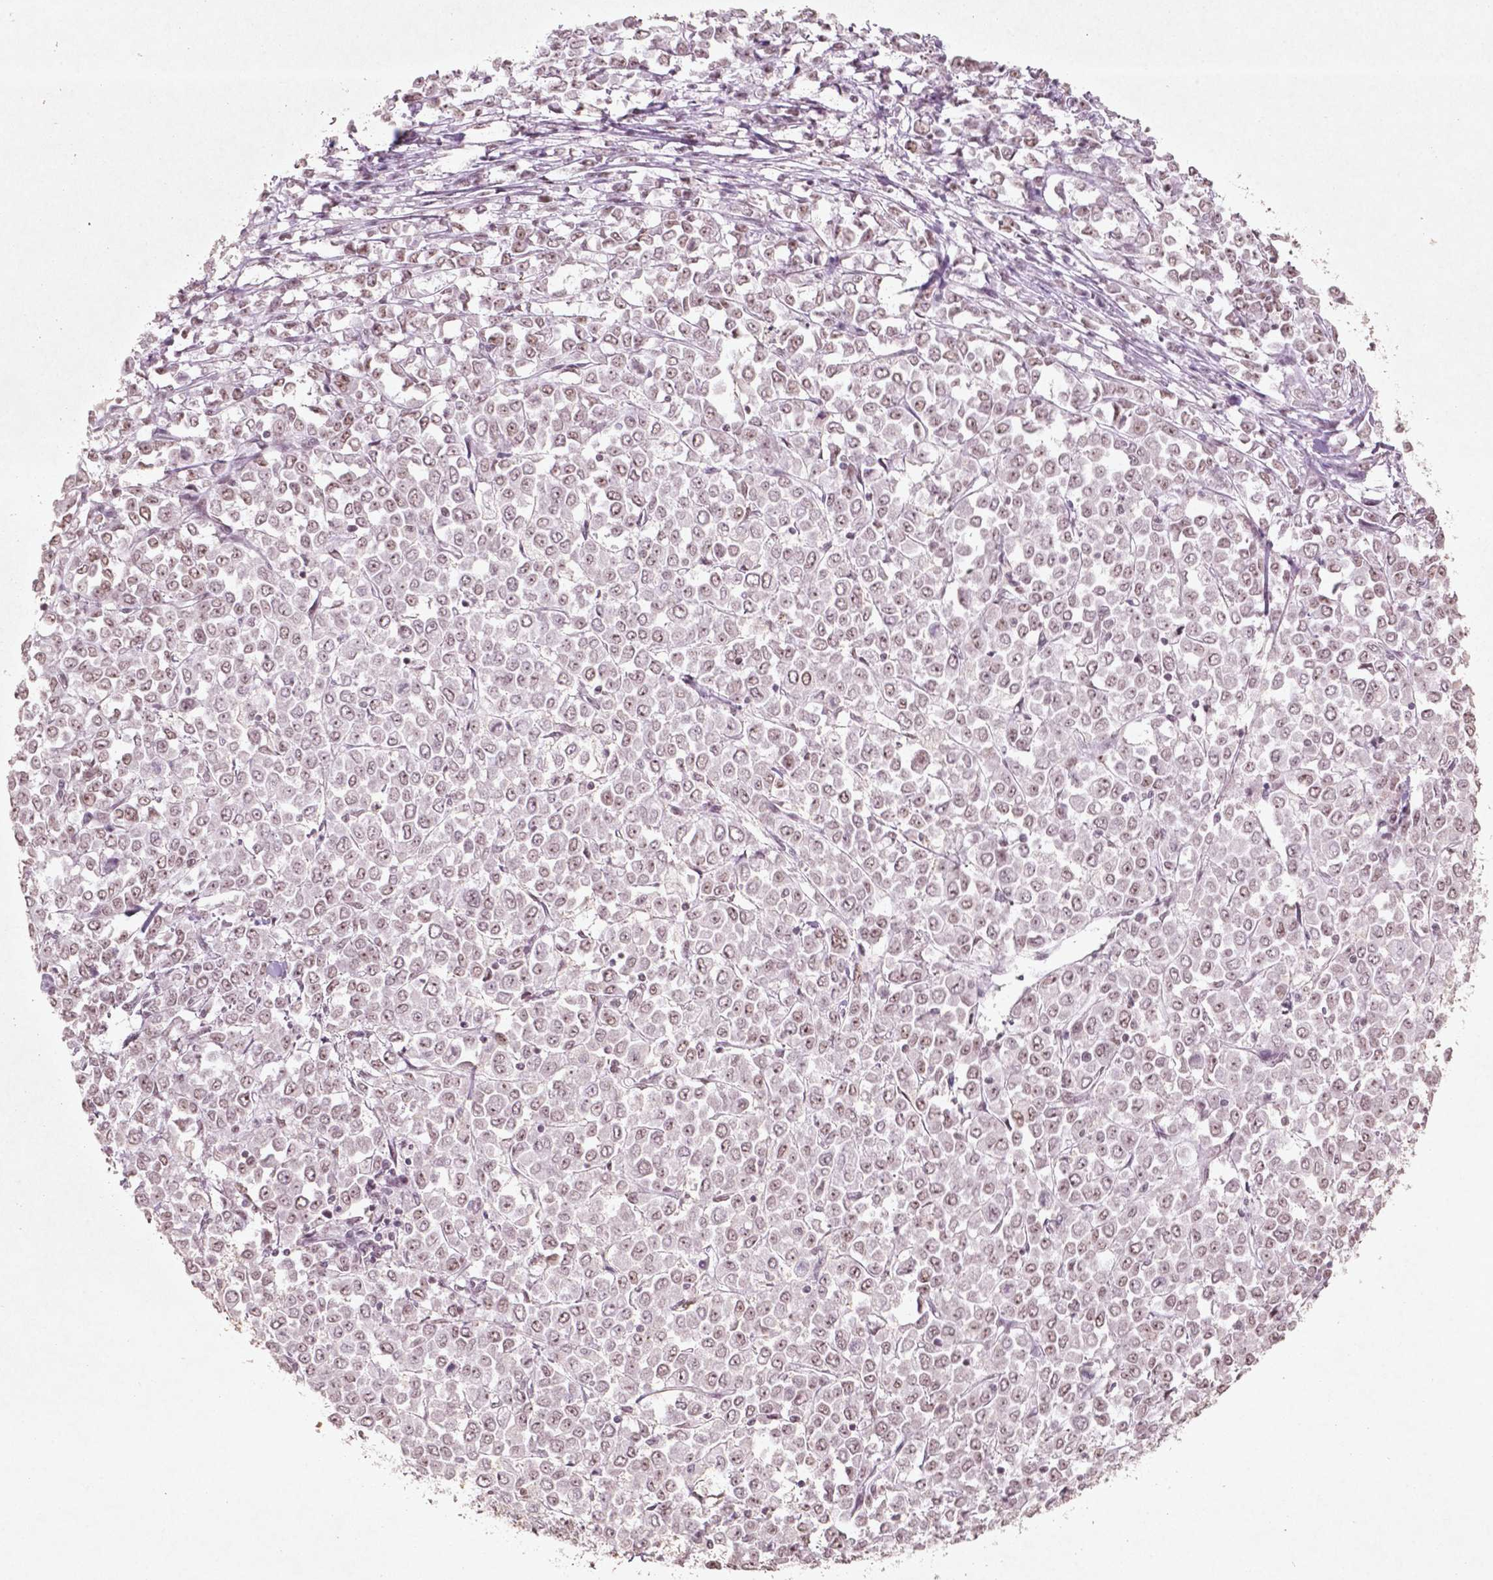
{"staining": {"intensity": "moderate", "quantity": "25%-75%", "location": "nuclear"}, "tissue": "stomach cancer", "cell_type": "Tumor cells", "image_type": "cancer", "snomed": [{"axis": "morphology", "description": "Adenocarcinoma, NOS"}, {"axis": "topography", "description": "Stomach, upper"}], "caption": "Protein staining reveals moderate nuclear staining in approximately 25%-75% of tumor cells in stomach cancer.", "gene": "HMG20B", "patient": {"sex": "male", "age": 70}}